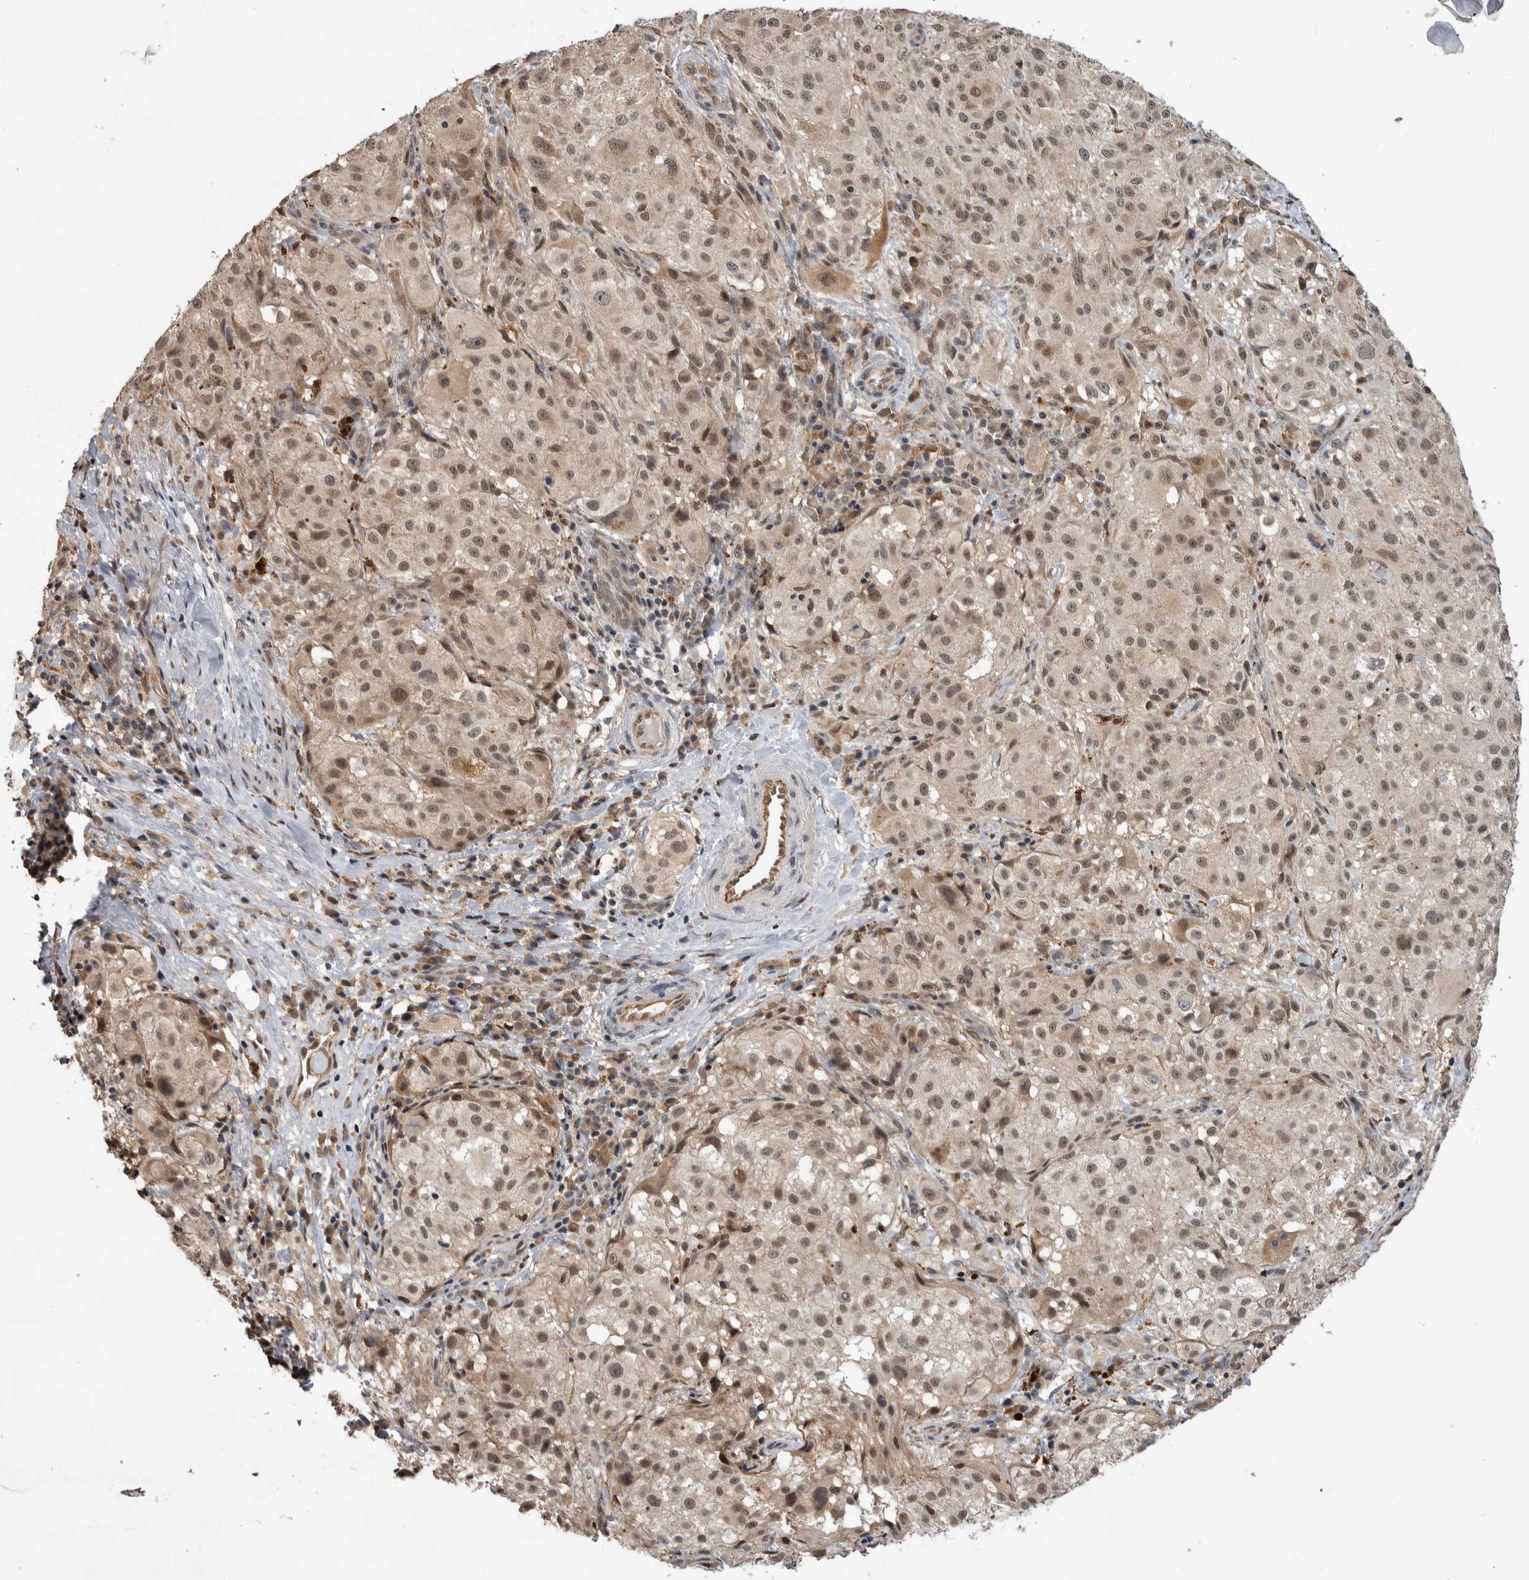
{"staining": {"intensity": "weak", "quantity": ">75%", "location": "nuclear"}, "tissue": "melanoma", "cell_type": "Tumor cells", "image_type": "cancer", "snomed": [{"axis": "morphology", "description": "Malignant melanoma, NOS"}, {"axis": "topography", "description": "Skin"}], "caption": "Immunohistochemistry of human malignant melanoma exhibits low levels of weak nuclear positivity in about >75% of tumor cells.", "gene": "PRDM4", "patient": {"sex": "female", "age": 55}}